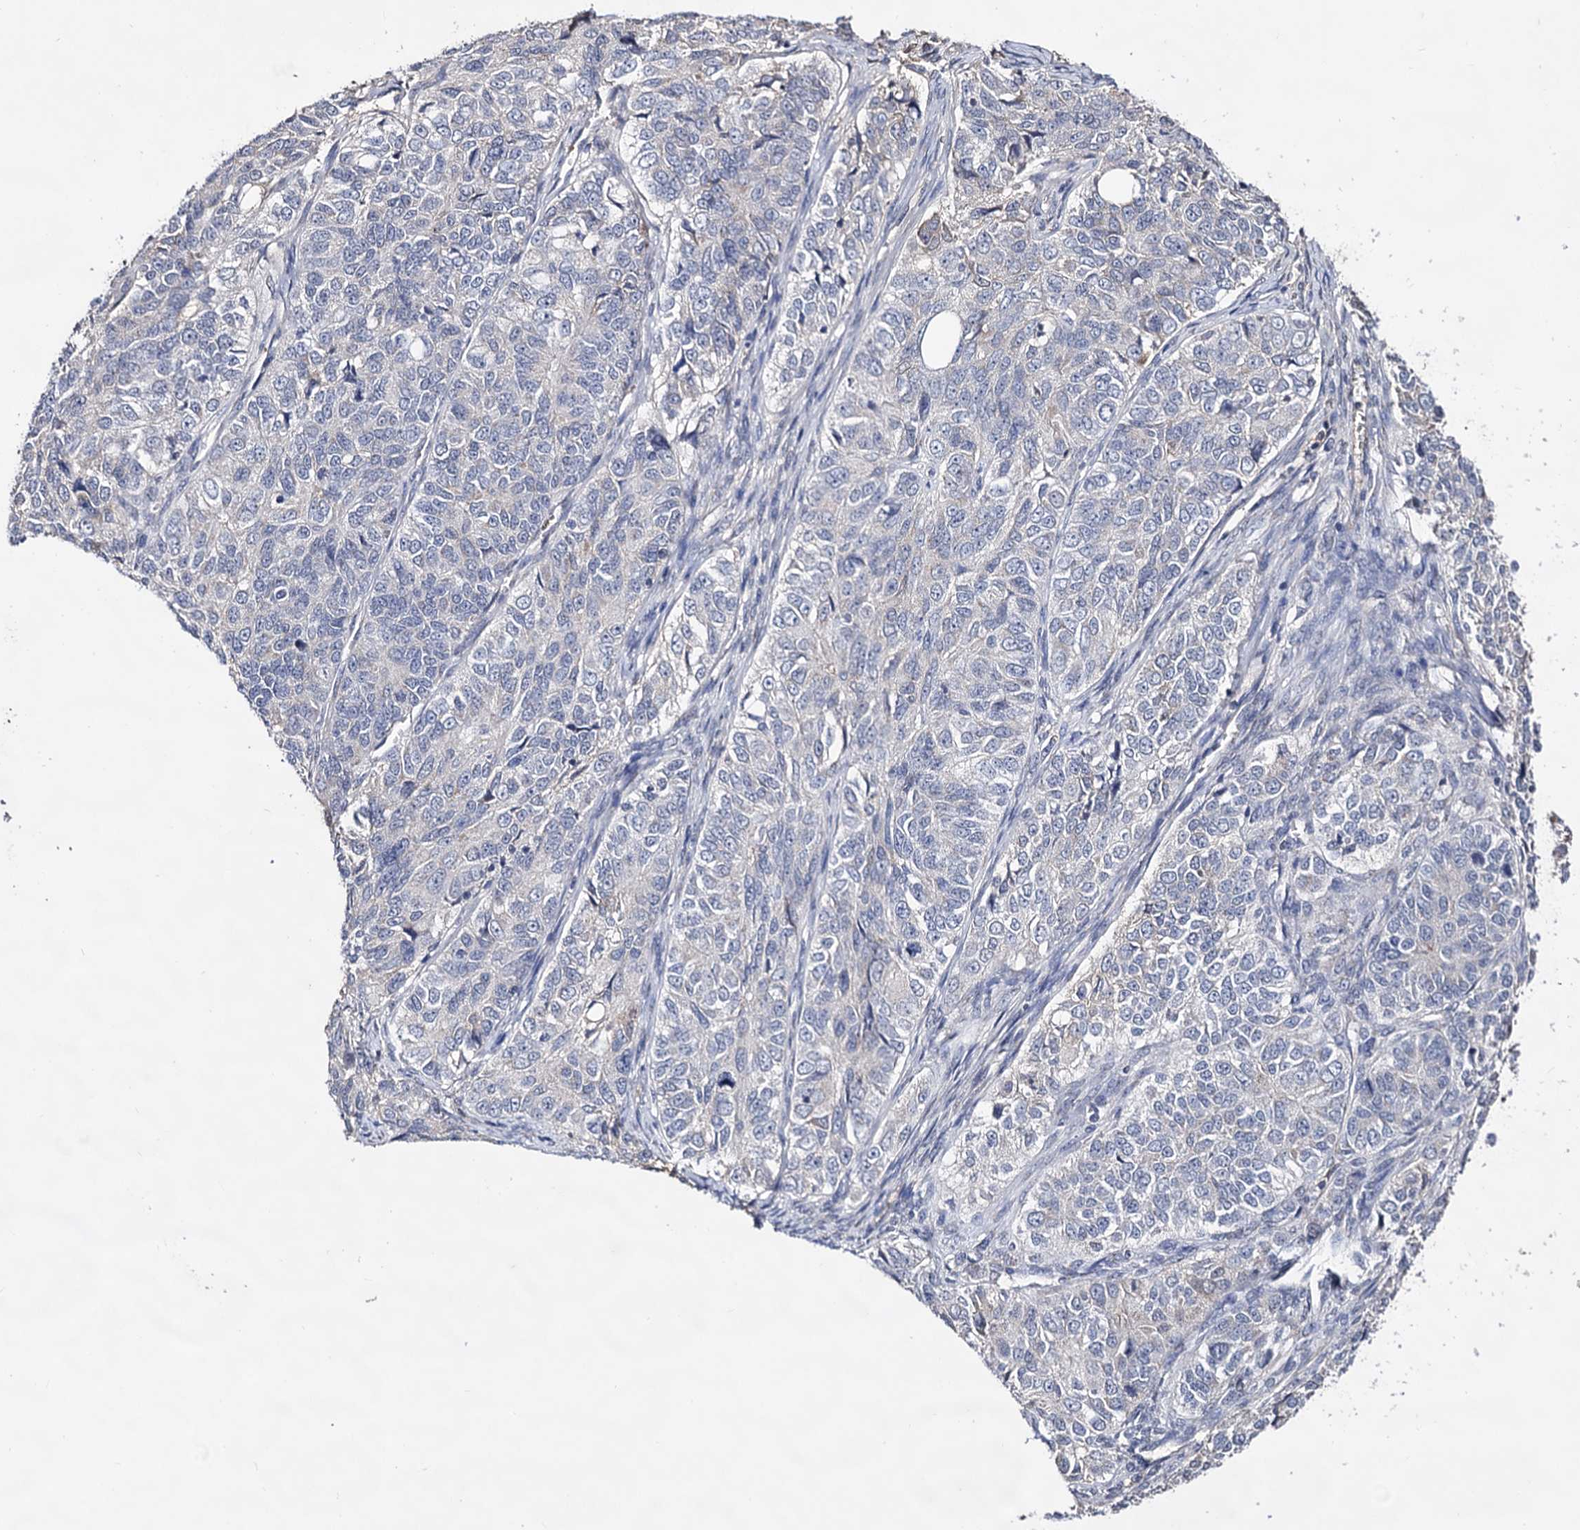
{"staining": {"intensity": "negative", "quantity": "none", "location": "none"}, "tissue": "ovarian cancer", "cell_type": "Tumor cells", "image_type": "cancer", "snomed": [{"axis": "morphology", "description": "Carcinoma, endometroid"}, {"axis": "topography", "description": "Ovary"}], "caption": "The photomicrograph demonstrates no significant expression in tumor cells of ovarian cancer (endometroid carcinoma).", "gene": "PLIN1", "patient": {"sex": "female", "age": 51}}